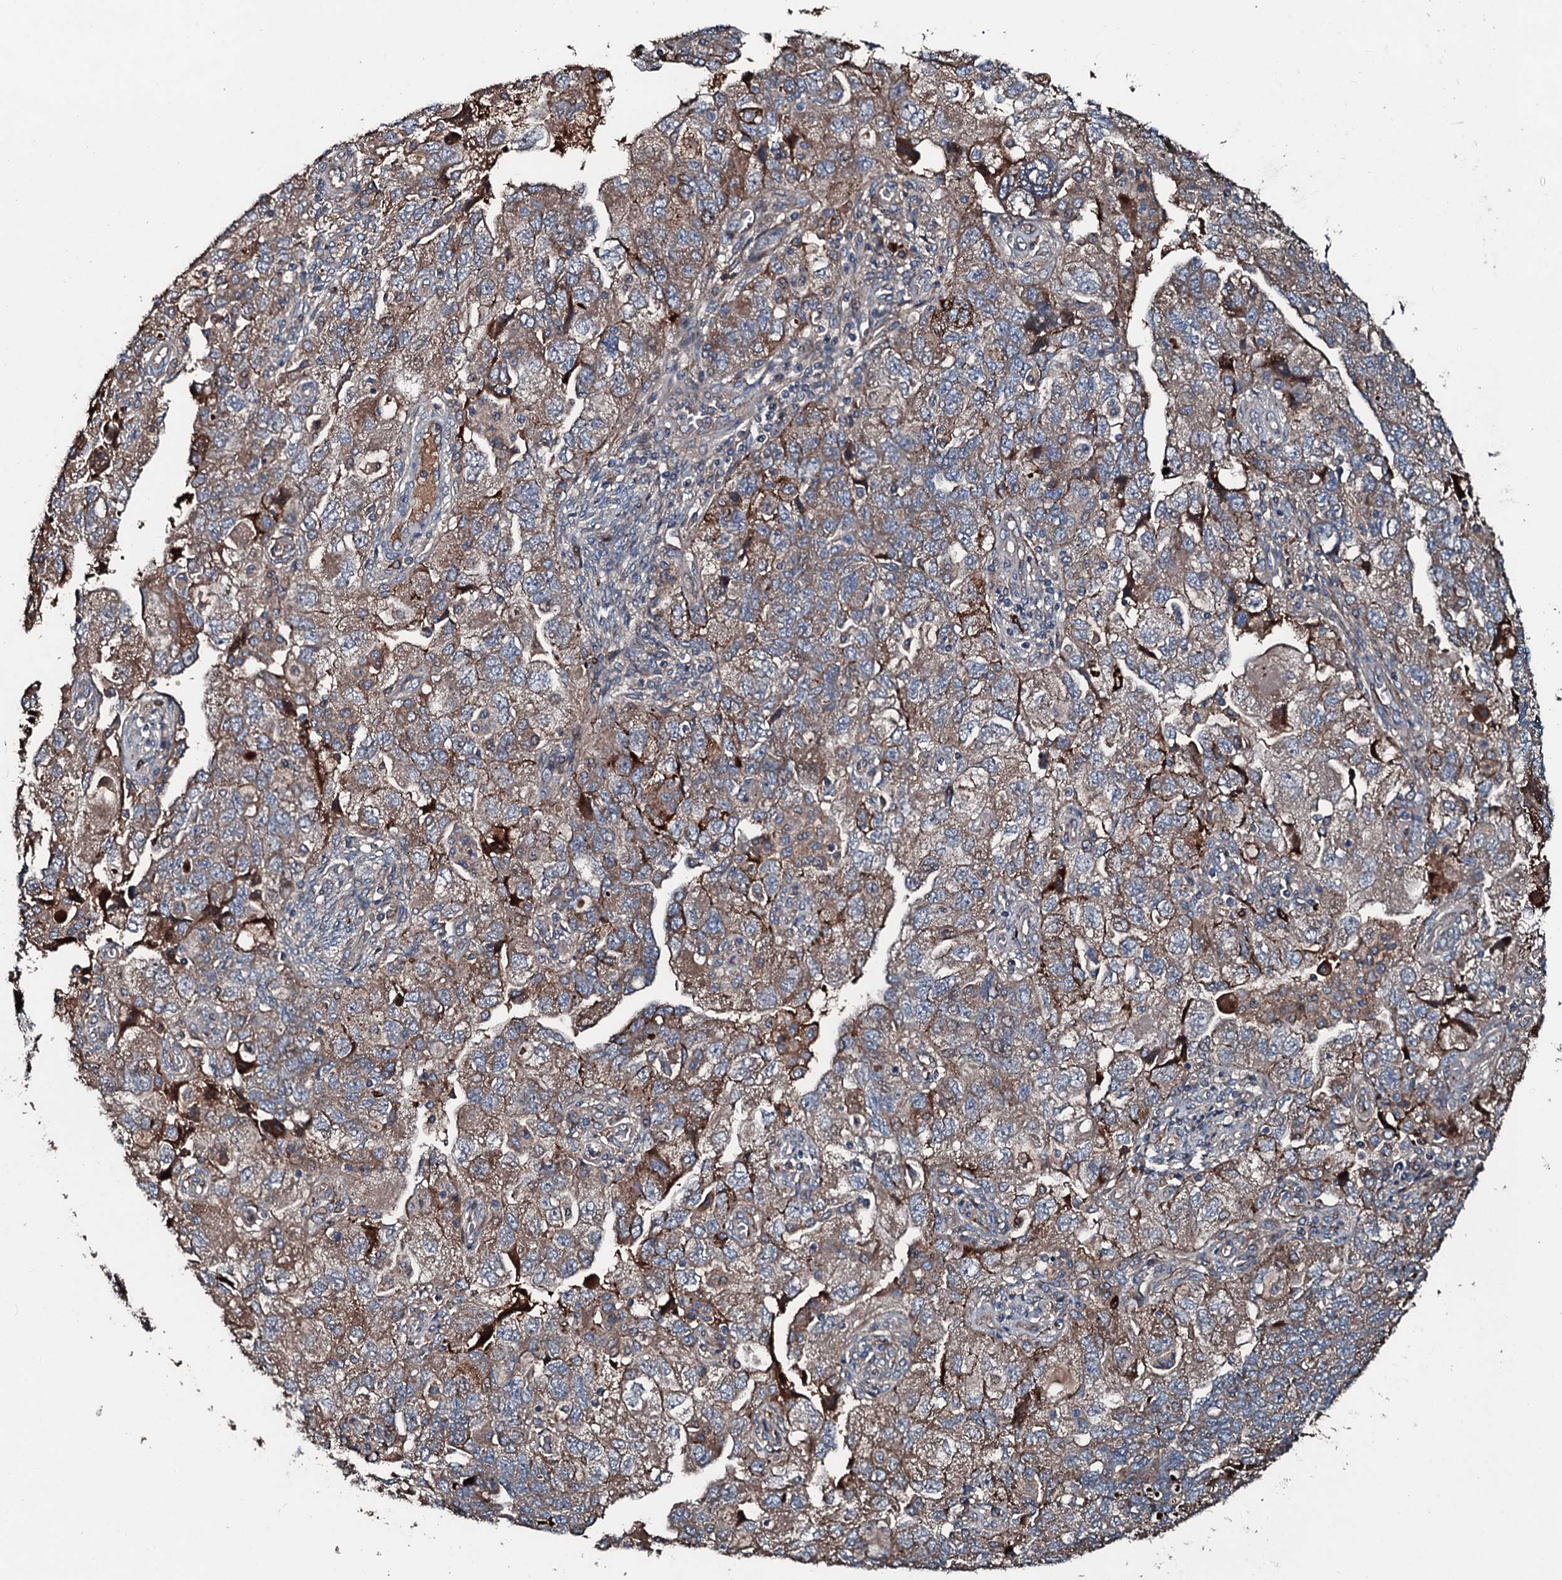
{"staining": {"intensity": "moderate", "quantity": ">75%", "location": "cytoplasmic/membranous"}, "tissue": "ovarian cancer", "cell_type": "Tumor cells", "image_type": "cancer", "snomed": [{"axis": "morphology", "description": "Carcinoma, NOS"}, {"axis": "morphology", "description": "Cystadenocarcinoma, serous, NOS"}, {"axis": "topography", "description": "Ovary"}], "caption": "About >75% of tumor cells in human ovarian carcinoma display moderate cytoplasmic/membranous protein positivity as visualized by brown immunohistochemical staining.", "gene": "AARS1", "patient": {"sex": "female", "age": 69}}